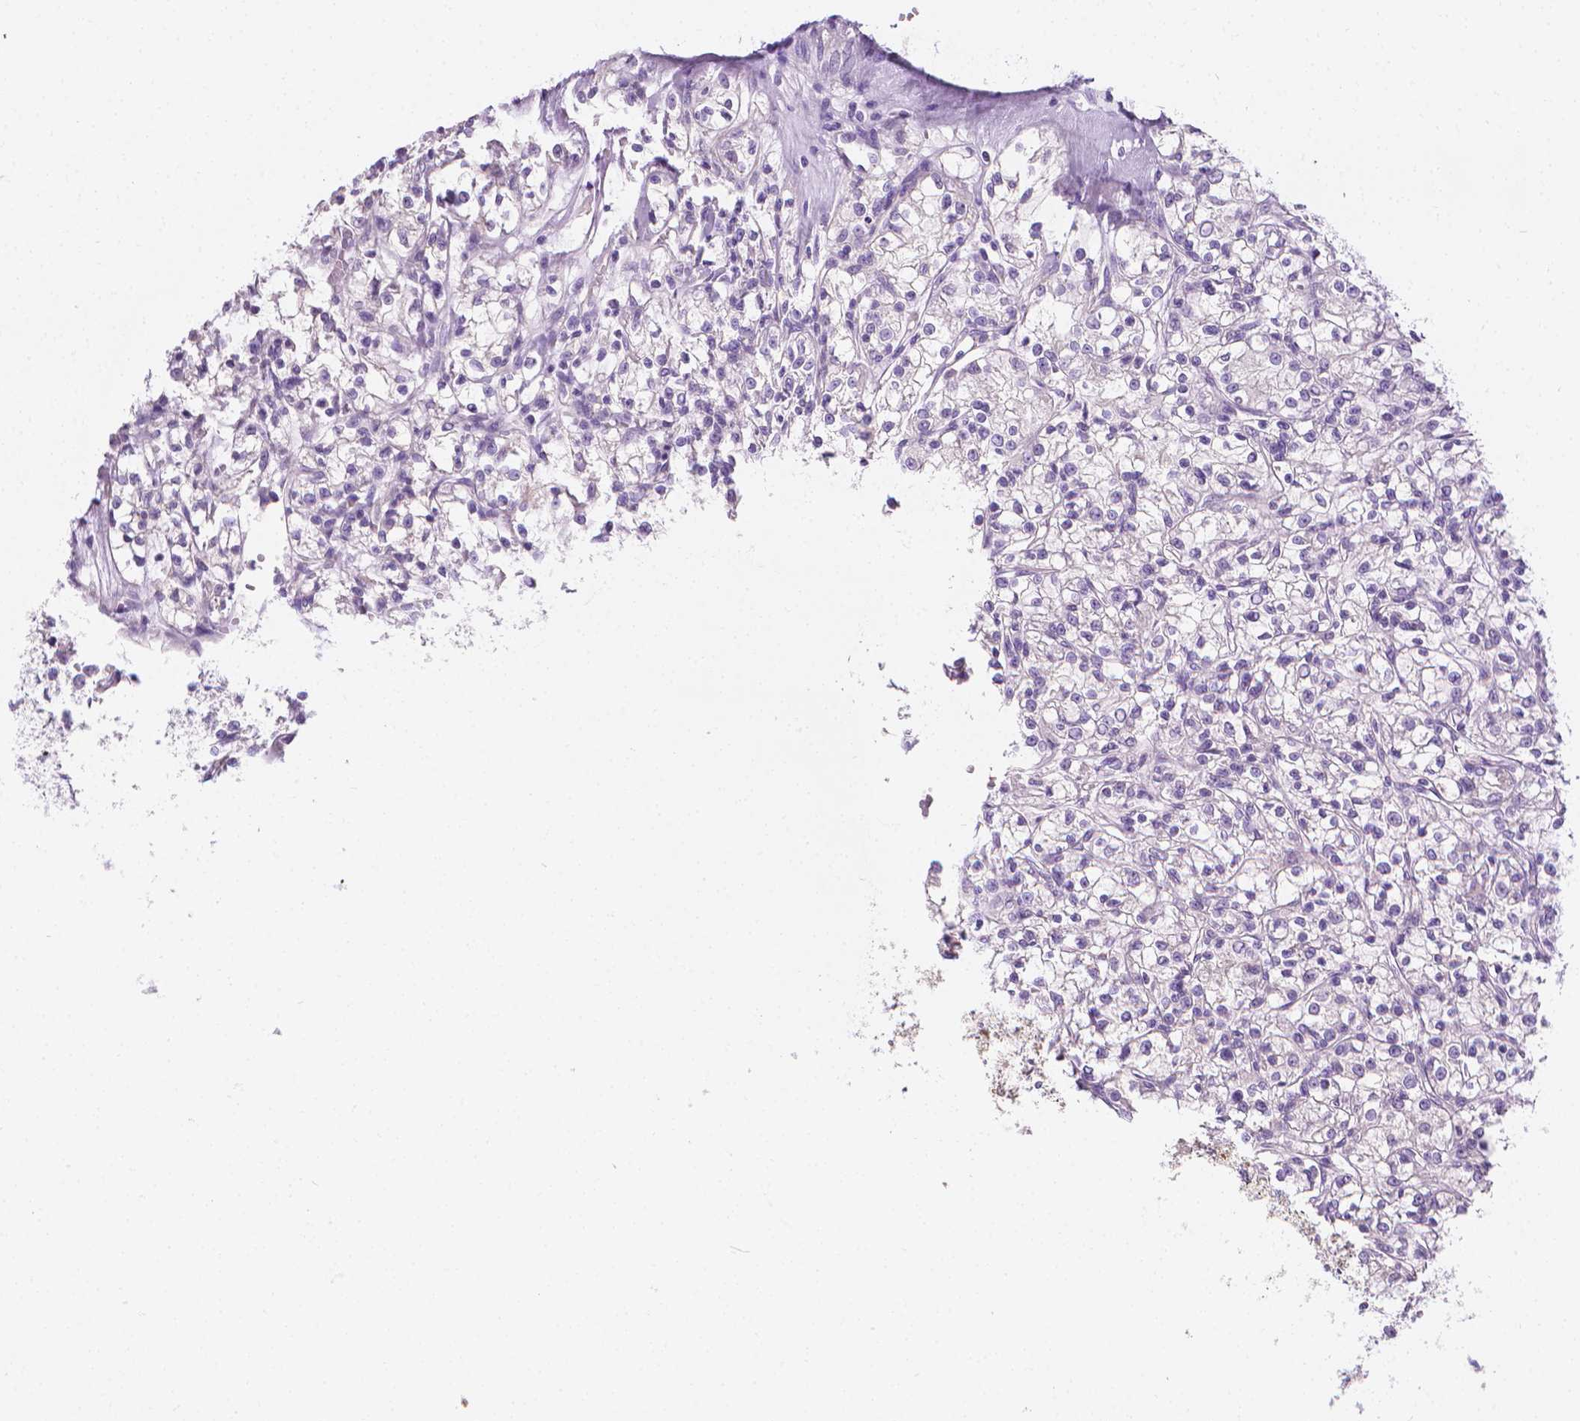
{"staining": {"intensity": "negative", "quantity": "none", "location": "none"}, "tissue": "renal cancer", "cell_type": "Tumor cells", "image_type": "cancer", "snomed": [{"axis": "morphology", "description": "Adenocarcinoma, NOS"}, {"axis": "topography", "description": "Kidney"}], "caption": "IHC of human renal cancer shows no staining in tumor cells.", "gene": "FASN", "patient": {"sex": "female", "age": 59}}